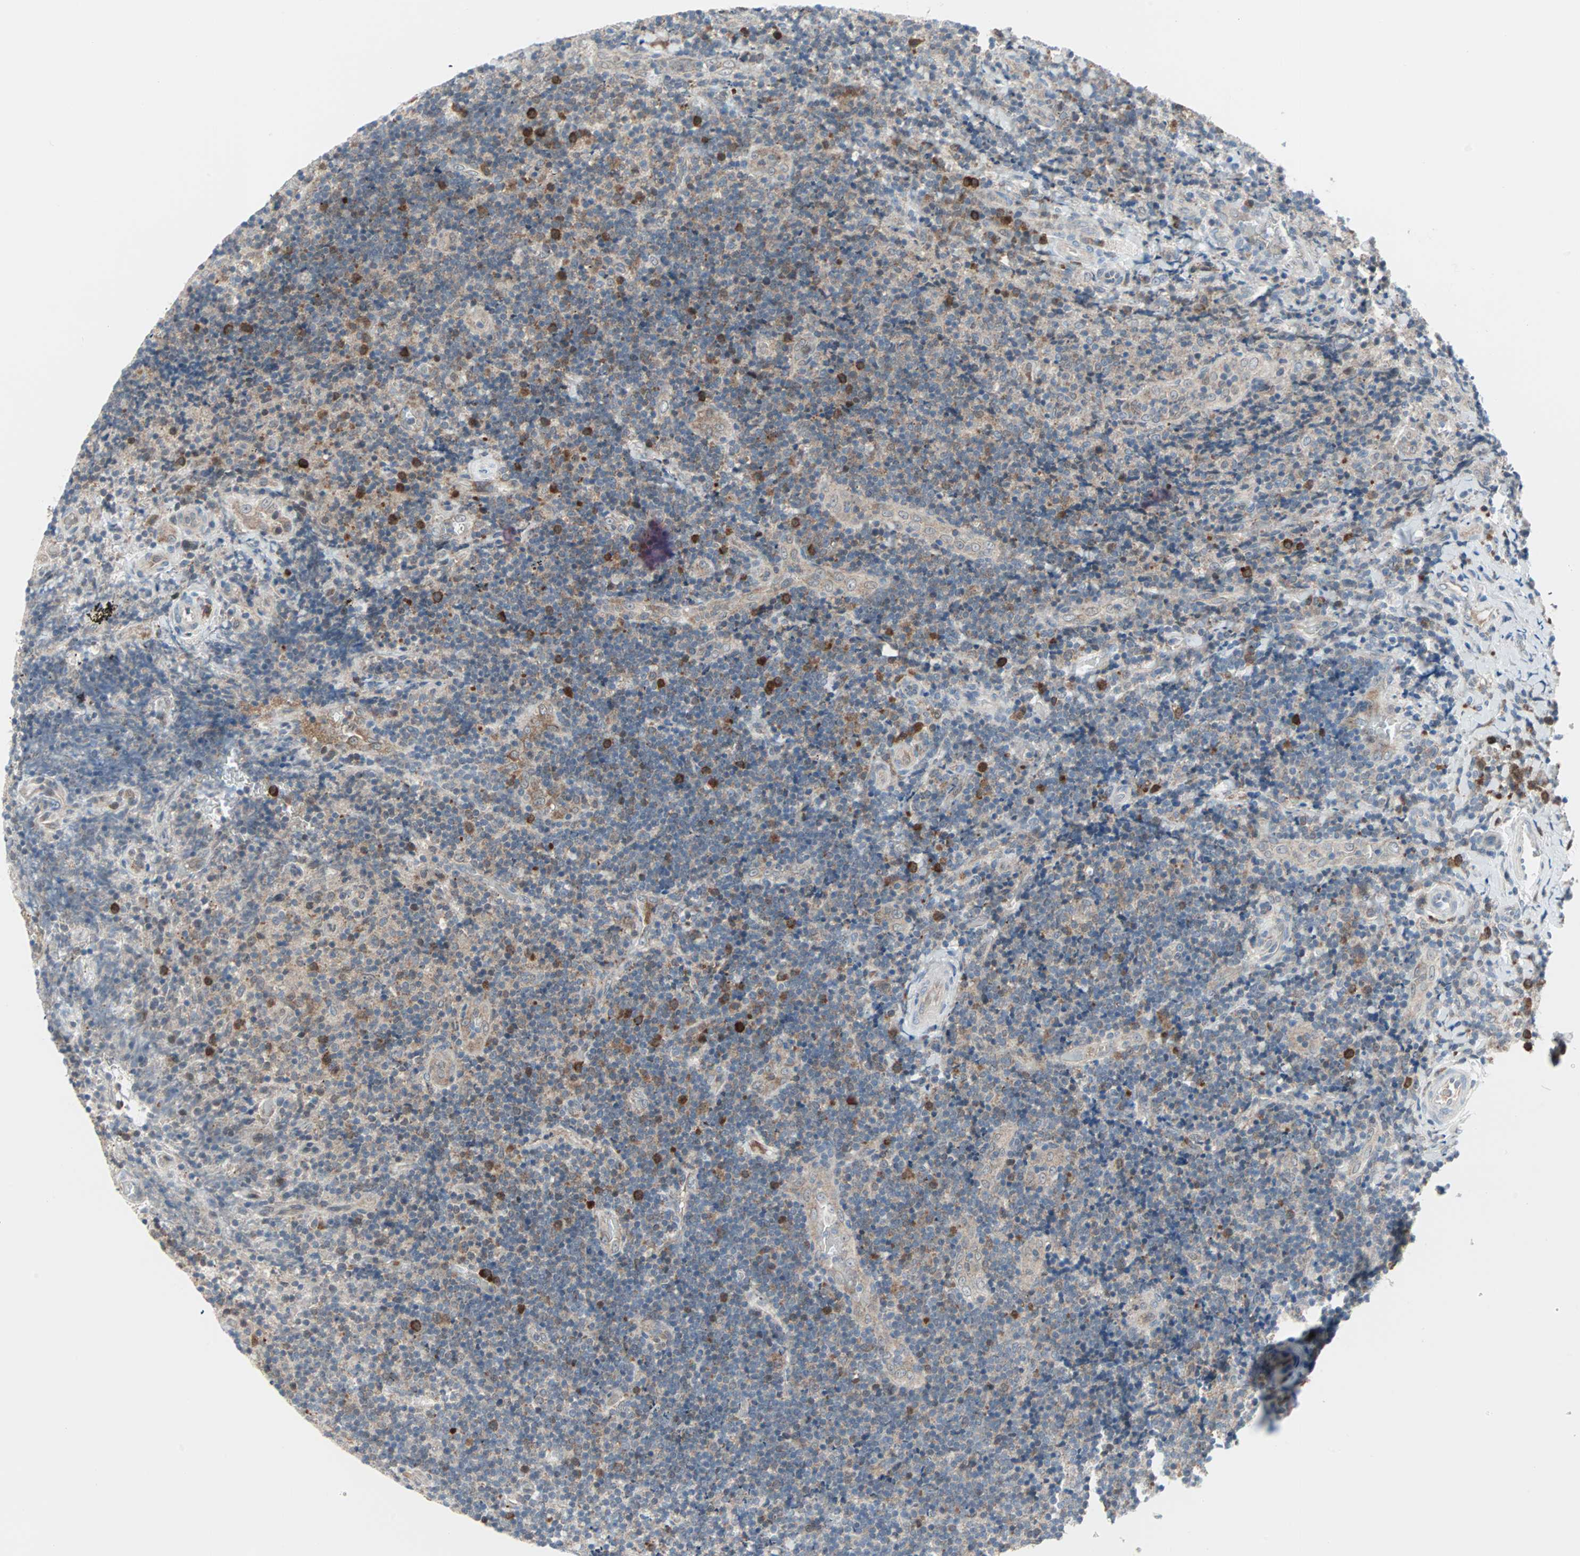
{"staining": {"intensity": "moderate", "quantity": "<25%", "location": "nuclear"}, "tissue": "lymphoma", "cell_type": "Tumor cells", "image_type": "cancer", "snomed": [{"axis": "morphology", "description": "Malignant lymphoma, non-Hodgkin's type, High grade"}, {"axis": "topography", "description": "Tonsil"}], "caption": "Immunohistochemistry of lymphoma displays low levels of moderate nuclear expression in approximately <25% of tumor cells.", "gene": "CASP3", "patient": {"sex": "female", "age": 36}}